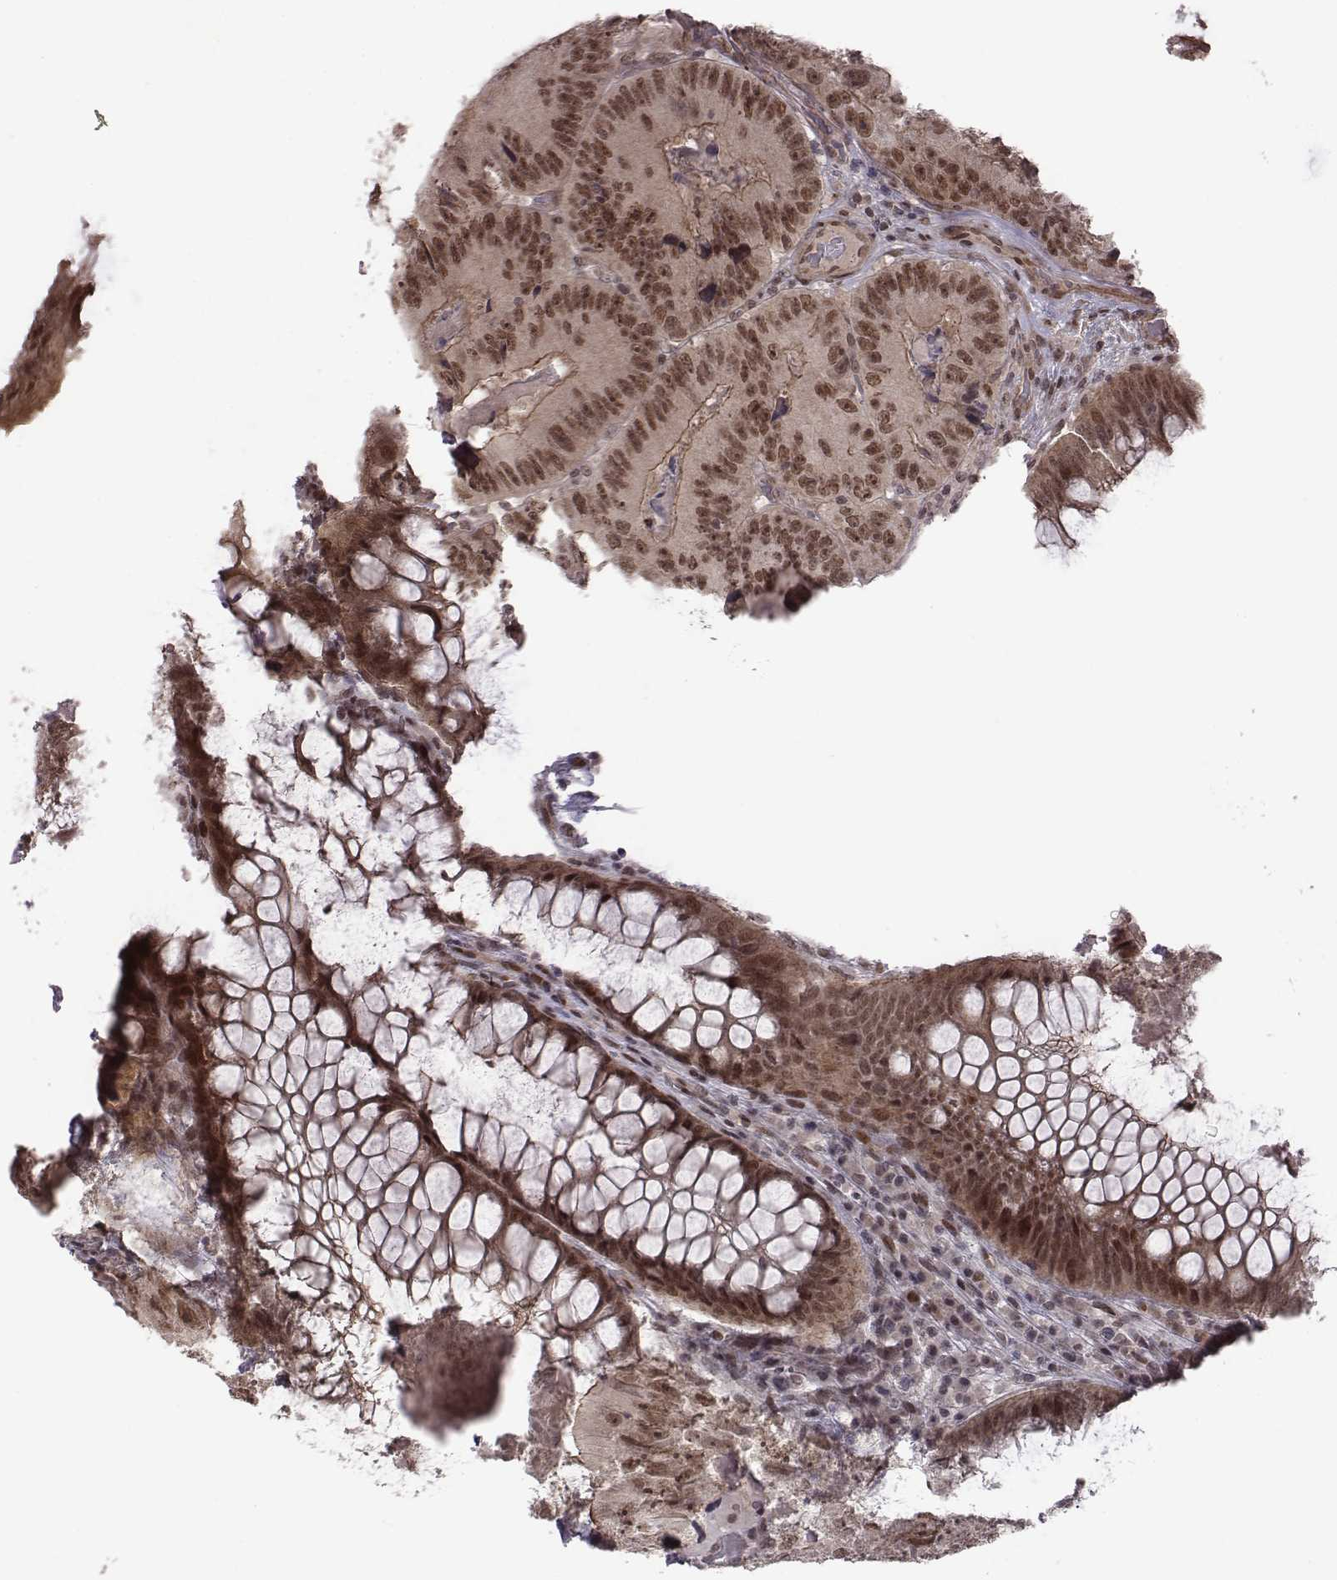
{"staining": {"intensity": "weak", "quantity": ">75%", "location": "cytoplasmic/membranous,nuclear"}, "tissue": "colorectal cancer", "cell_type": "Tumor cells", "image_type": "cancer", "snomed": [{"axis": "morphology", "description": "Adenocarcinoma, NOS"}, {"axis": "topography", "description": "Colon"}], "caption": "The immunohistochemical stain labels weak cytoplasmic/membranous and nuclear expression in tumor cells of colorectal adenocarcinoma tissue.", "gene": "RPL3", "patient": {"sex": "female", "age": 86}}